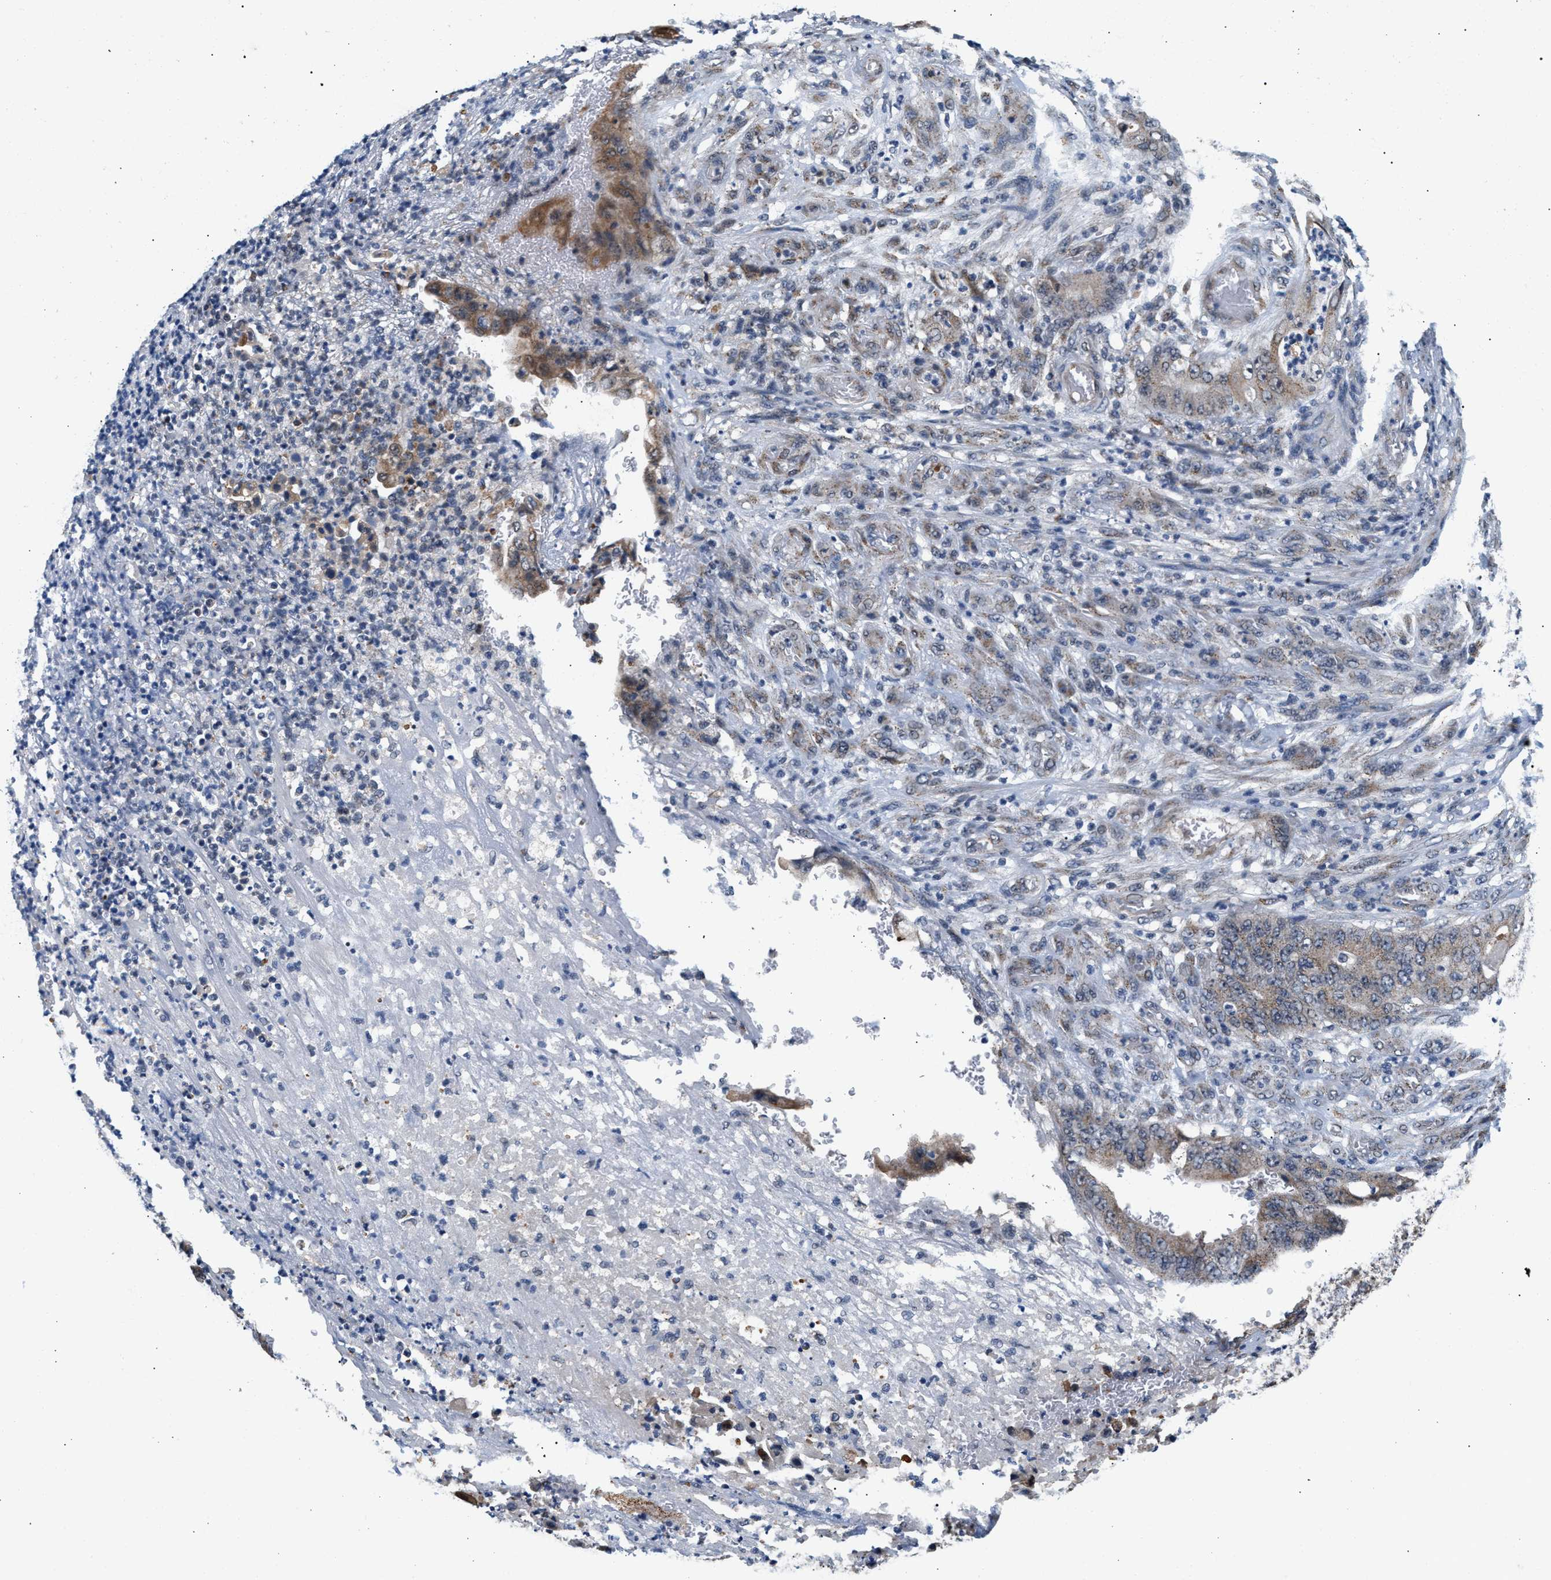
{"staining": {"intensity": "weak", "quantity": ">75%", "location": "cytoplasmic/membranous"}, "tissue": "stomach cancer", "cell_type": "Tumor cells", "image_type": "cancer", "snomed": [{"axis": "morphology", "description": "Adenocarcinoma, NOS"}, {"axis": "topography", "description": "Stomach"}], "caption": "A brown stain shows weak cytoplasmic/membranous expression of a protein in adenocarcinoma (stomach) tumor cells.", "gene": "KCNMB2", "patient": {"sex": "female", "age": 73}}